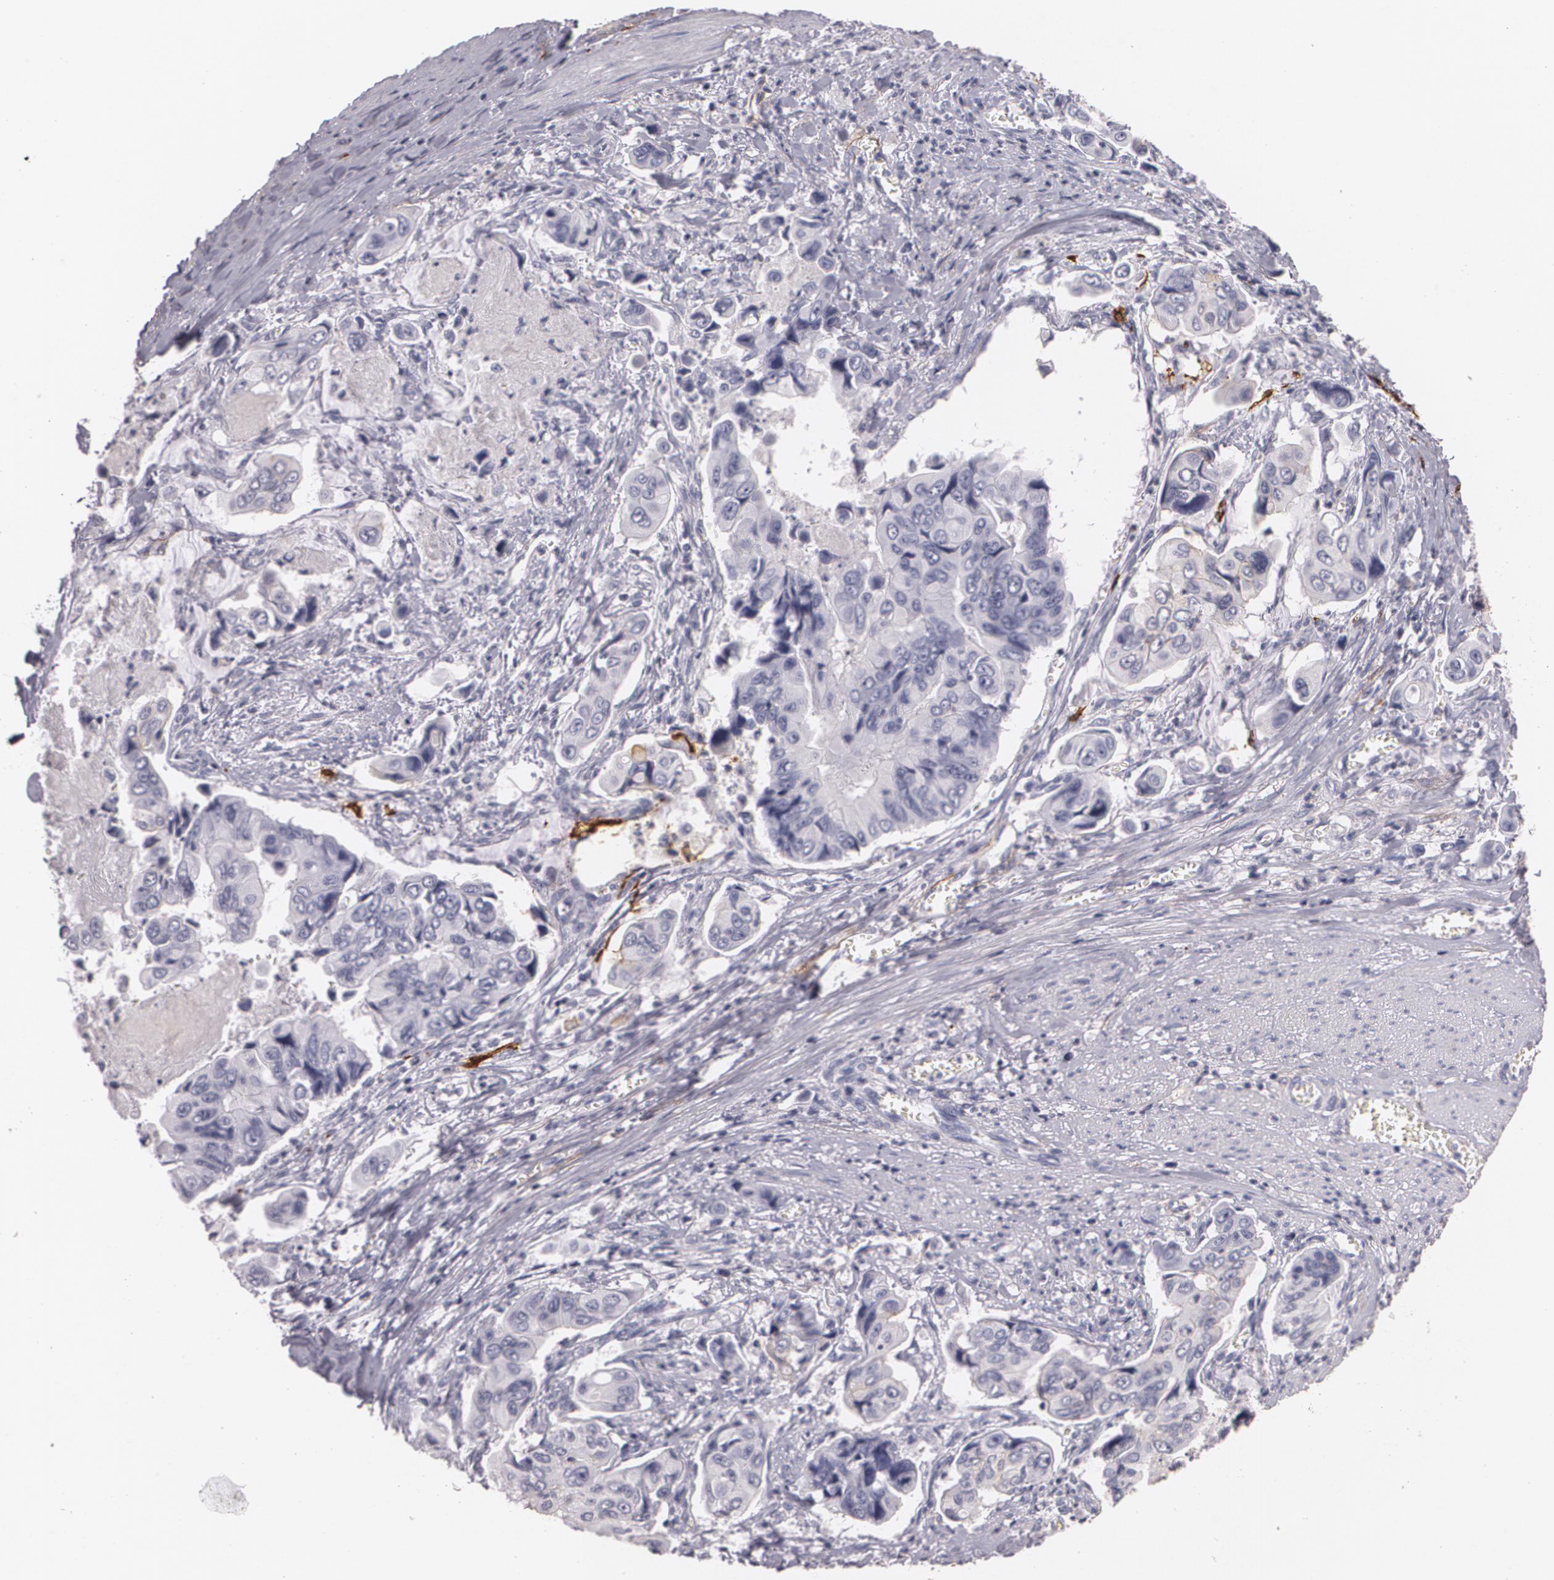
{"staining": {"intensity": "negative", "quantity": "none", "location": "none"}, "tissue": "stomach cancer", "cell_type": "Tumor cells", "image_type": "cancer", "snomed": [{"axis": "morphology", "description": "Adenocarcinoma, NOS"}, {"axis": "topography", "description": "Stomach, upper"}], "caption": "This is an IHC photomicrograph of human adenocarcinoma (stomach). There is no positivity in tumor cells.", "gene": "NGFR", "patient": {"sex": "male", "age": 80}}